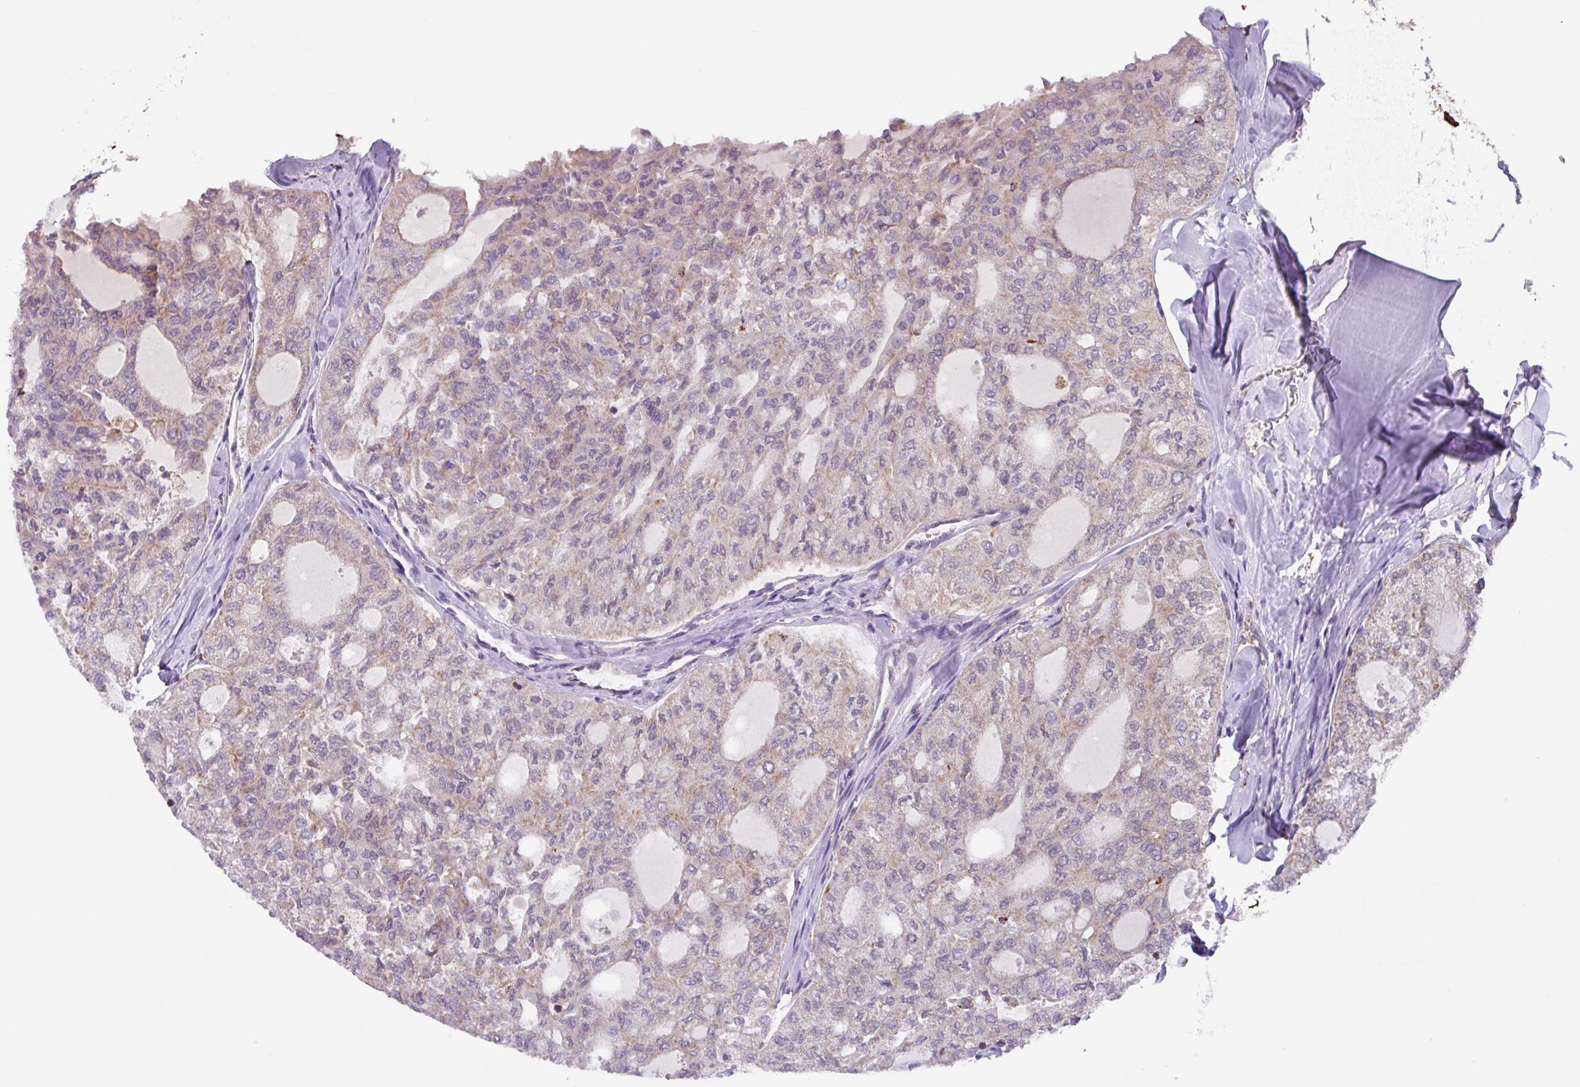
{"staining": {"intensity": "weak", "quantity": "<25%", "location": "cytoplasmic/membranous"}, "tissue": "thyroid cancer", "cell_type": "Tumor cells", "image_type": "cancer", "snomed": [{"axis": "morphology", "description": "Follicular adenoma carcinoma, NOS"}, {"axis": "topography", "description": "Thyroid gland"}], "caption": "The micrograph exhibits no staining of tumor cells in thyroid cancer (follicular adenoma carcinoma).", "gene": "AKIRIN1", "patient": {"sex": "male", "age": 75}}